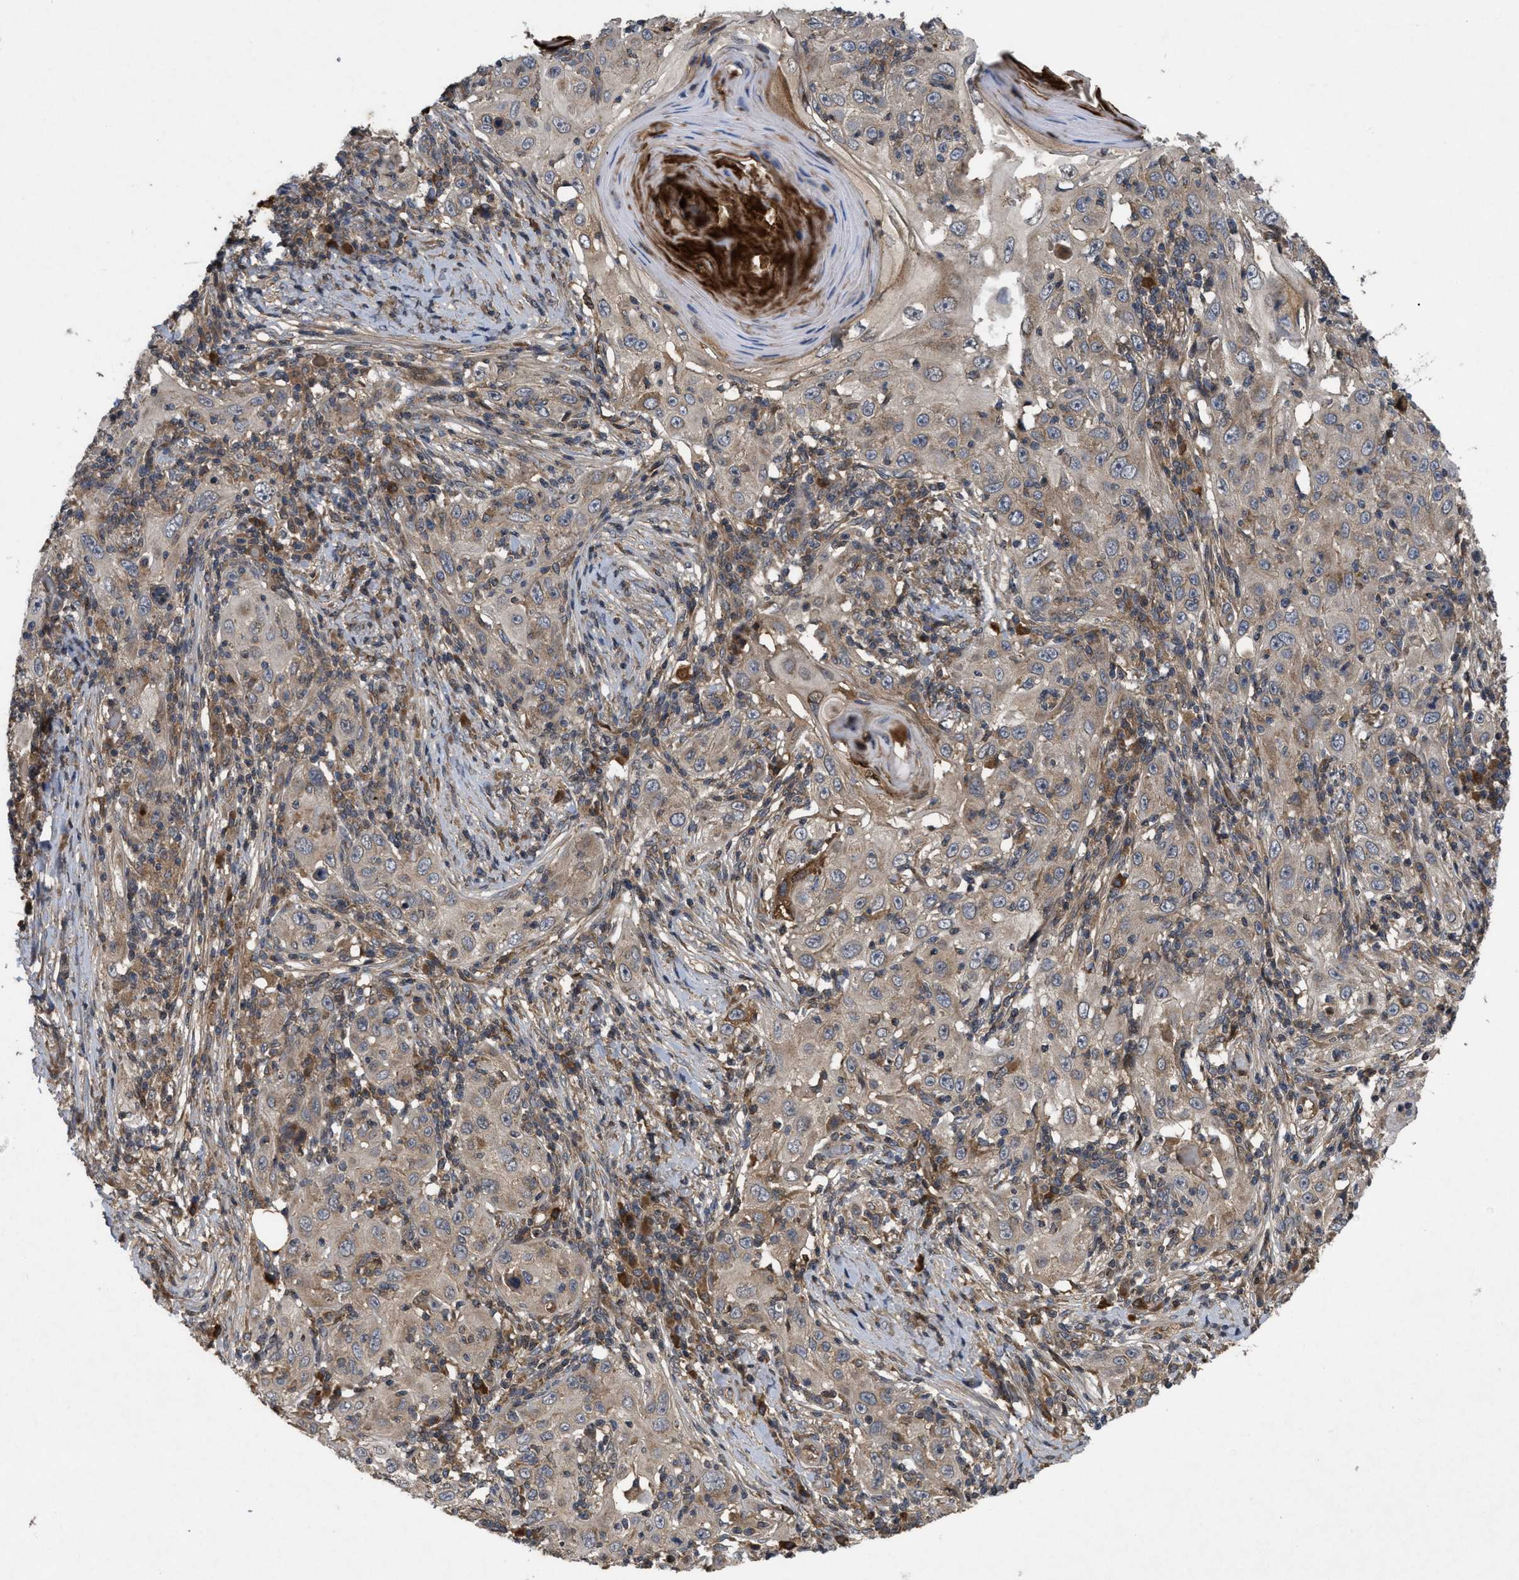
{"staining": {"intensity": "weak", "quantity": ">75%", "location": "cytoplasmic/membranous"}, "tissue": "skin cancer", "cell_type": "Tumor cells", "image_type": "cancer", "snomed": [{"axis": "morphology", "description": "Squamous cell carcinoma, NOS"}, {"axis": "topography", "description": "Skin"}], "caption": "Human skin cancer (squamous cell carcinoma) stained with a brown dye reveals weak cytoplasmic/membranous positive positivity in about >75% of tumor cells.", "gene": "RAB2A", "patient": {"sex": "female", "age": 88}}